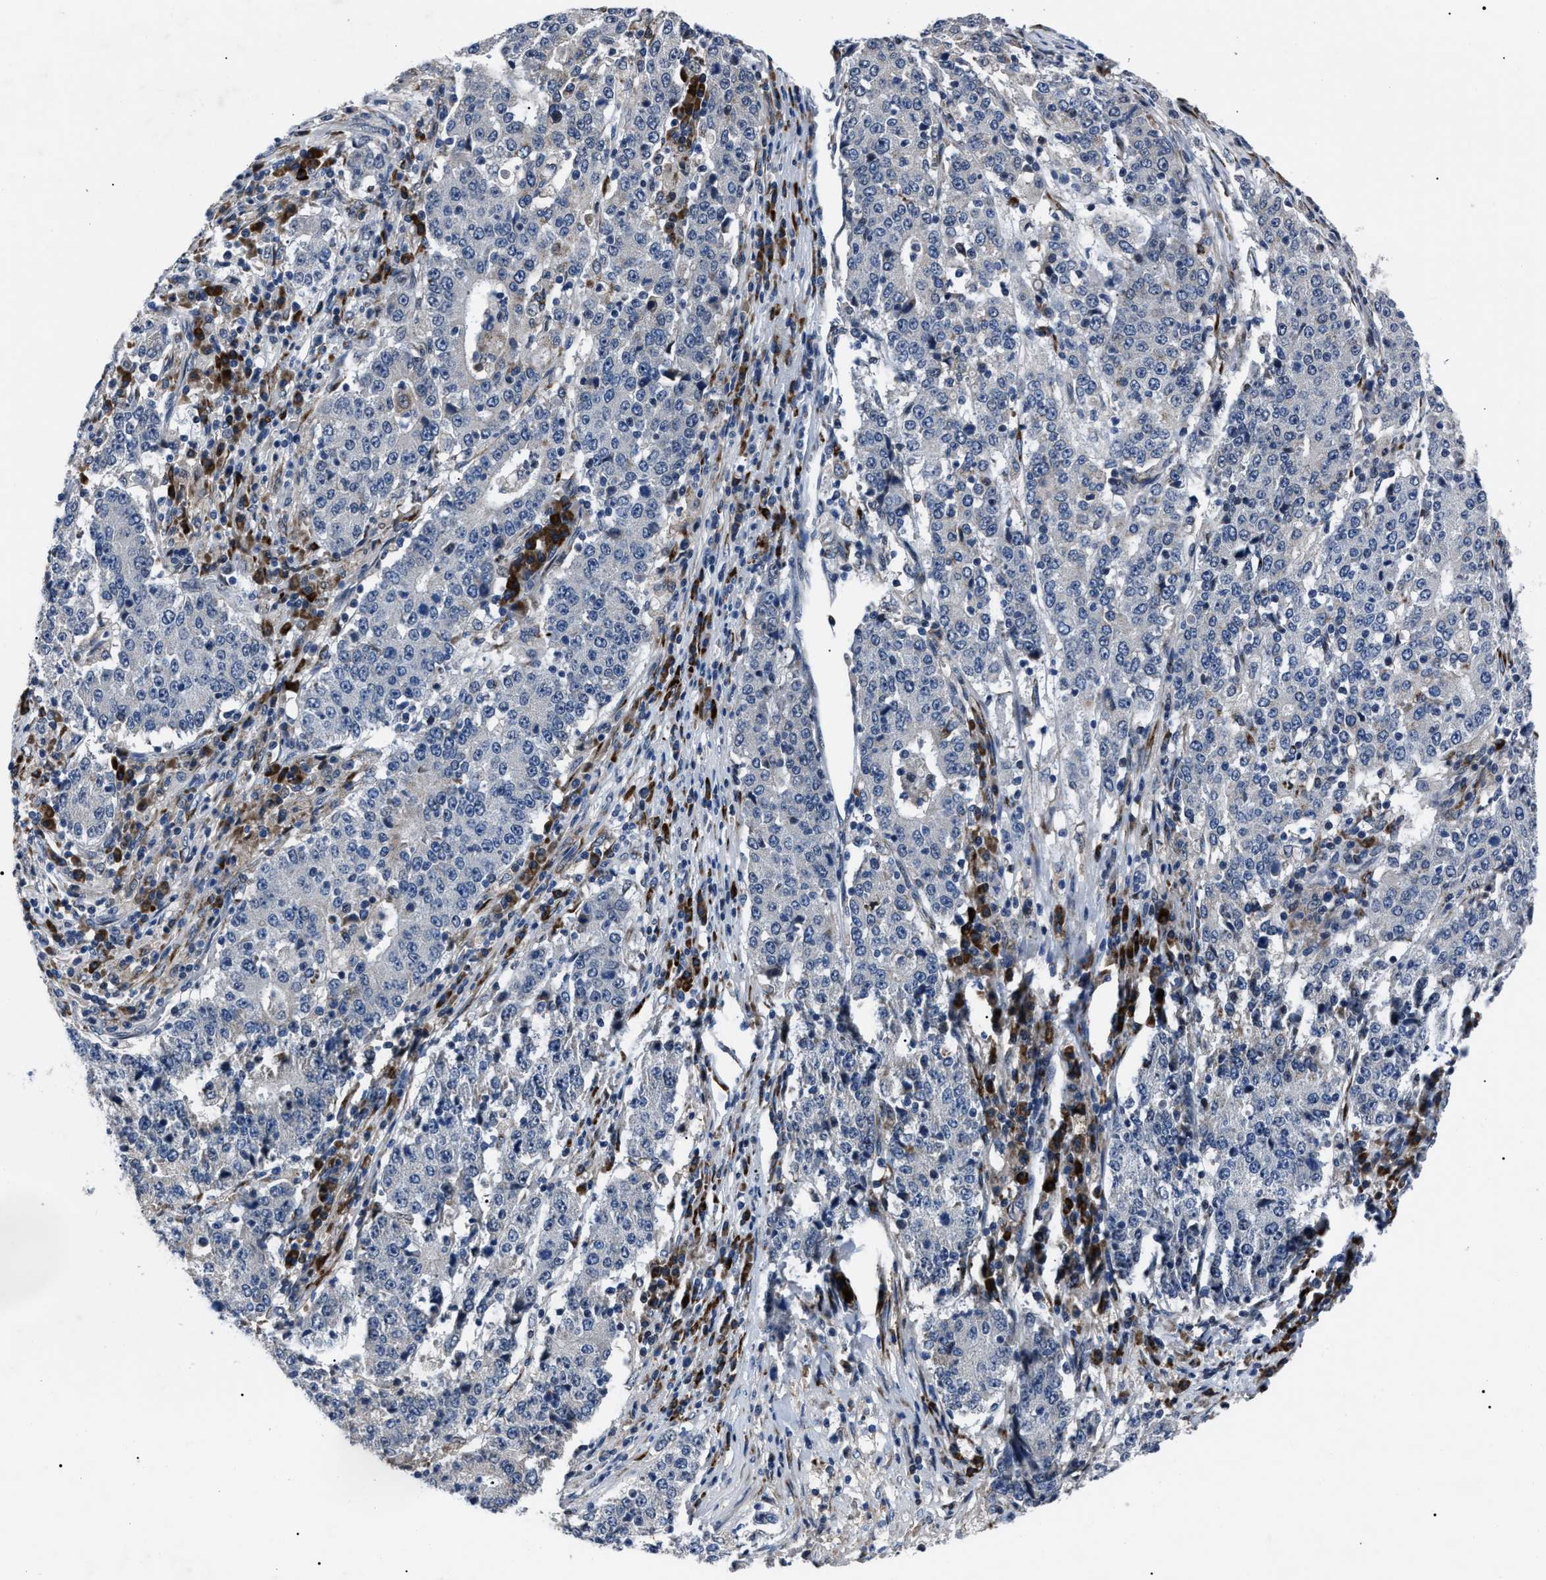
{"staining": {"intensity": "negative", "quantity": "none", "location": "none"}, "tissue": "stomach cancer", "cell_type": "Tumor cells", "image_type": "cancer", "snomed": [{"axis": "morphology", "description": "Adenocarcinoma, NOS"}, {"axis": "topography", "description": "Stomach"}], "caption": "This is an IHC image of human stomach cancer (adenocarcinoma). There is no expression in tumor cells.", "gene": "LRRC14", "patient": {"sex": "male", "age": 59}}